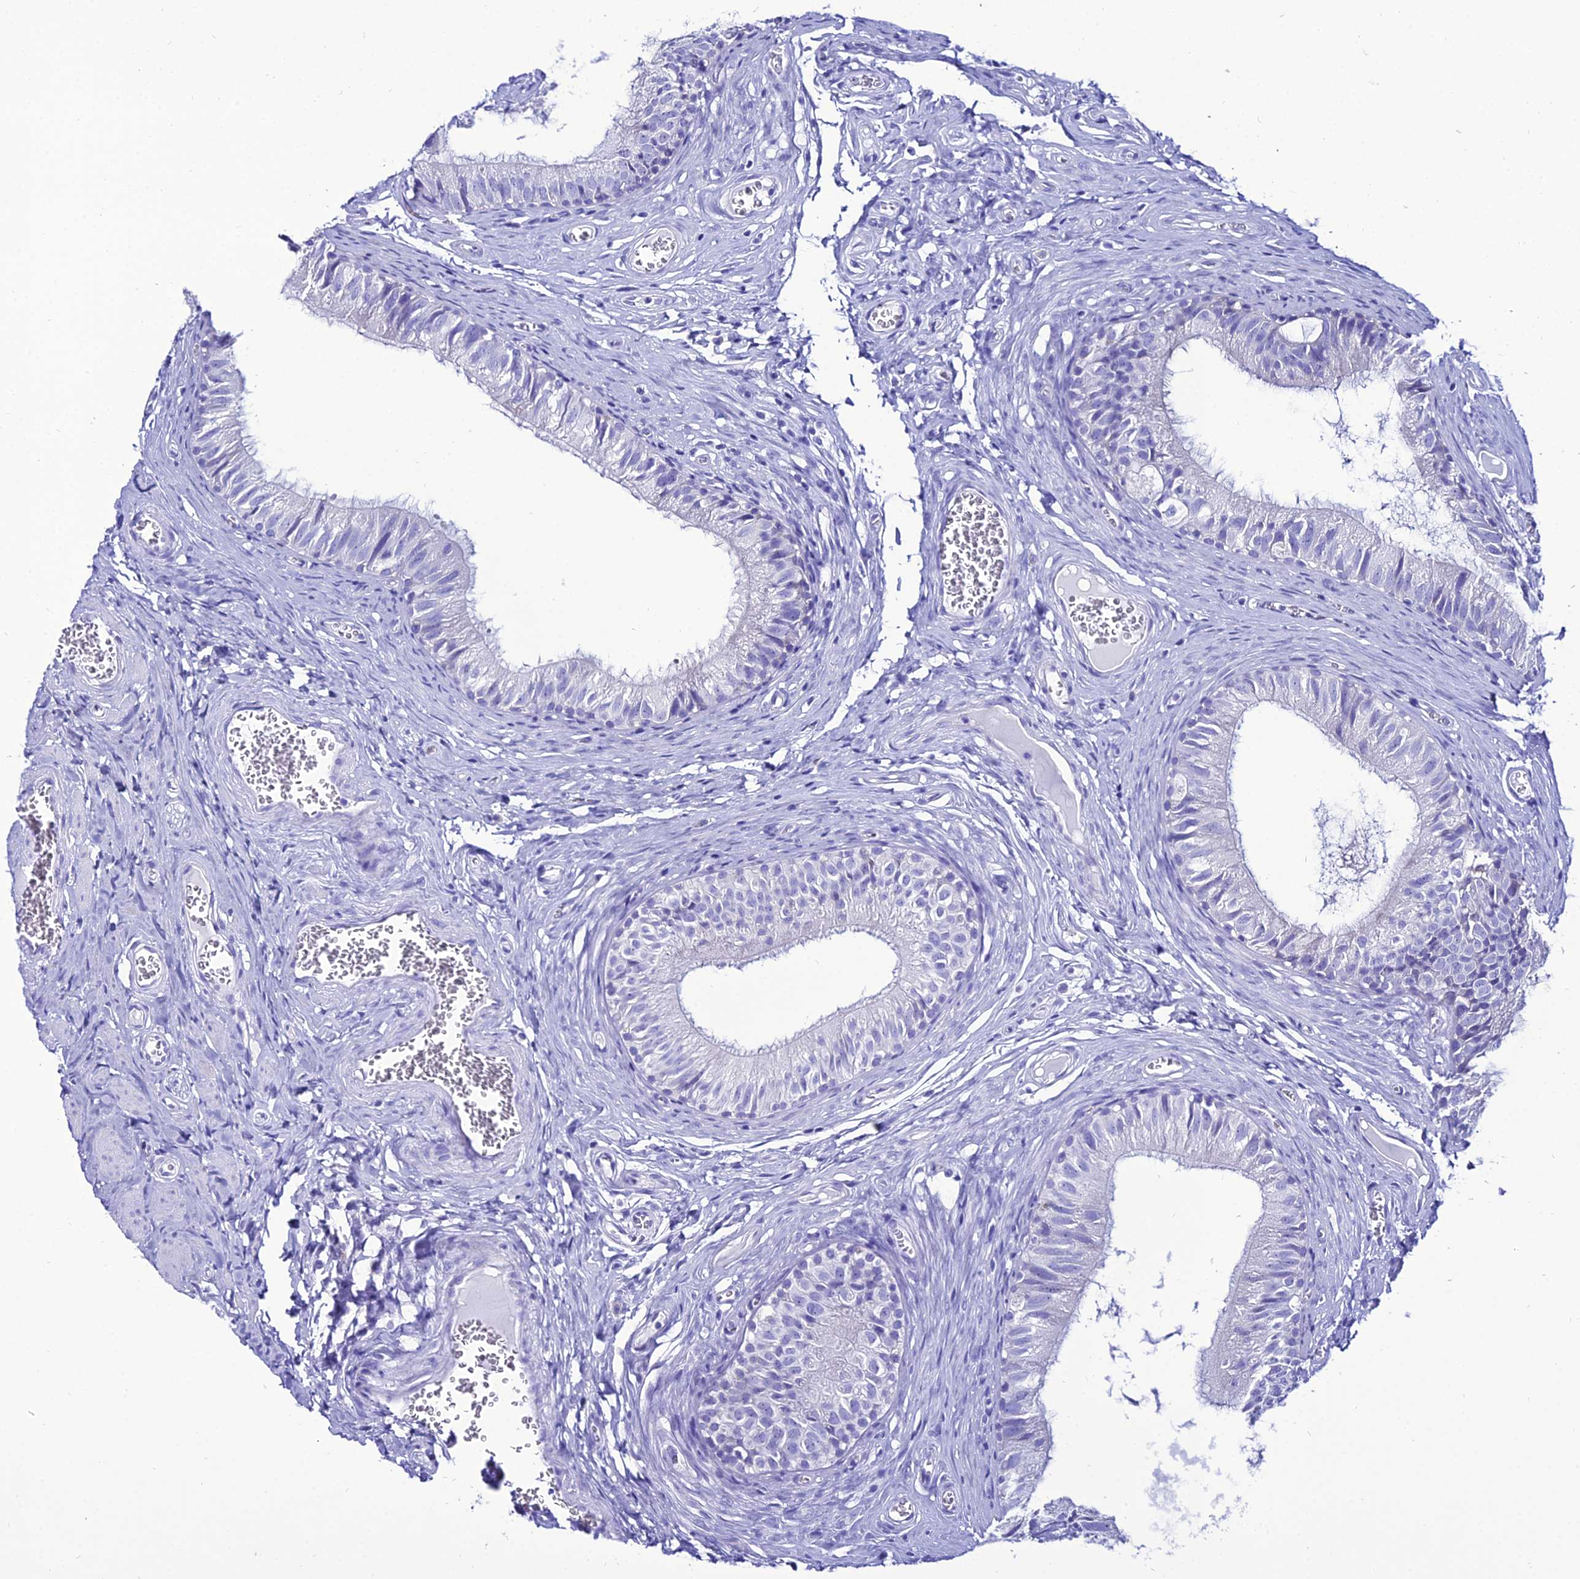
{"staining": {"intensity": "negative", "quantity": "none", "location": "none"}, "tissue": "epididymis", "cell_type": "Glandular cells", "image_type": "normal", "snomed": [{"axis": "morphology", "description": "Normal tissue, NOS"}, {"axis": "topography", "description": "Epididymis"}], "caption": "A high-resolution photomicrograph shows immunohistochemistry staining of unremarkable epididymis, which demonstrates no significant expression in glandular cells. (DAB IHC with hematoxylin counter stain).", "gene": "OR4D5", "patient": {"sex": "male", "age": 42}}